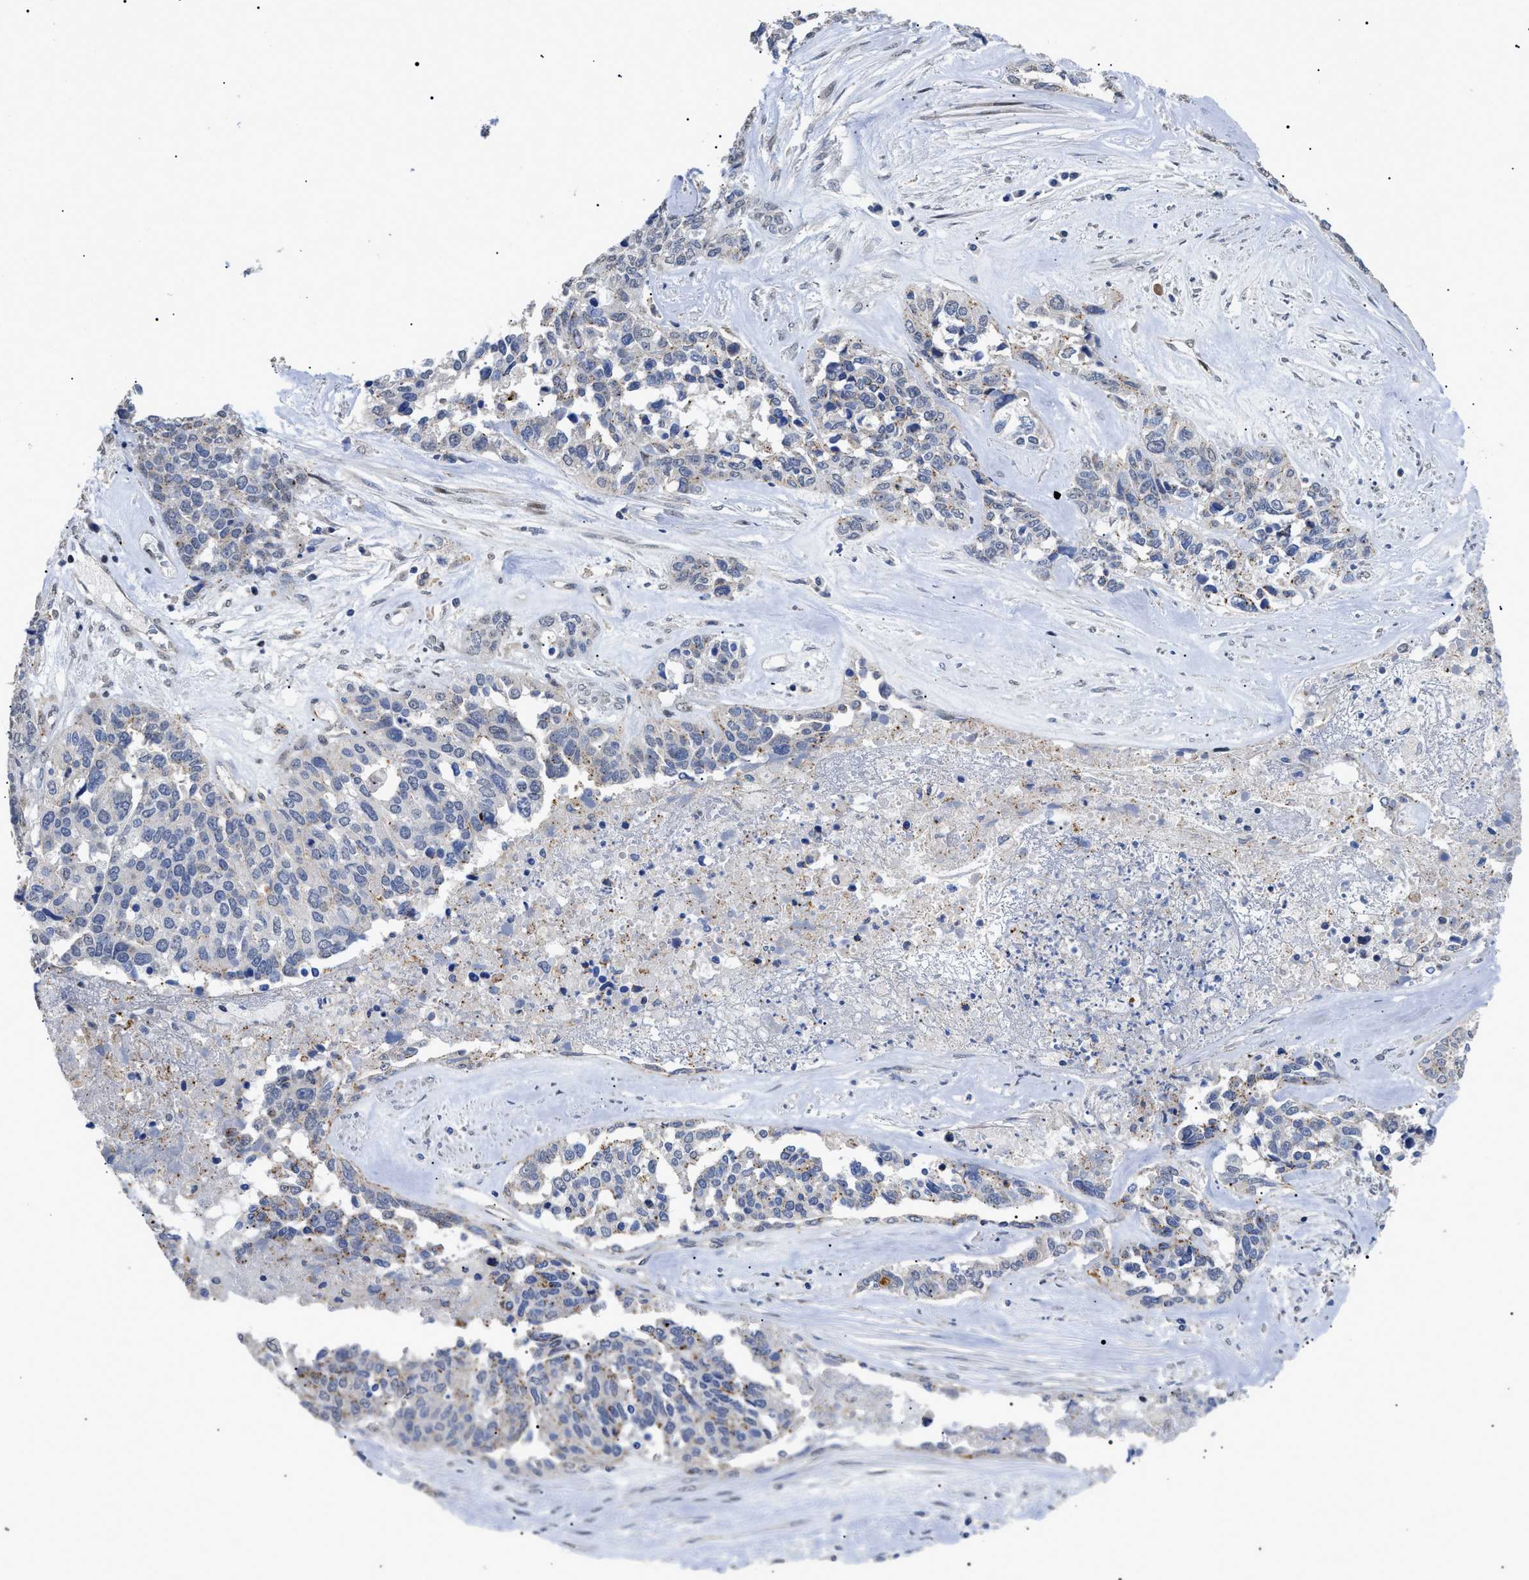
{"staining": {"intensity": "negative", "quantity": "none", "location": "none"}, "tissue": "ovarian cancer", "cell_type": "Tumor cells", "image_type": "cancer", "snomed": [{"axis": "morphology", "description": "Cystadenocarcinoma, serous, NOS"}, {"axis": "topography", "description": "Ovary"}], "caption": "Immunohistochemistry (IHC) of serous cystadenocarcinoma (ovarian) reveals no positivity in tumor cells.", "gene": "SFXN5", "patient": {"sex": "female", "age": 44}}